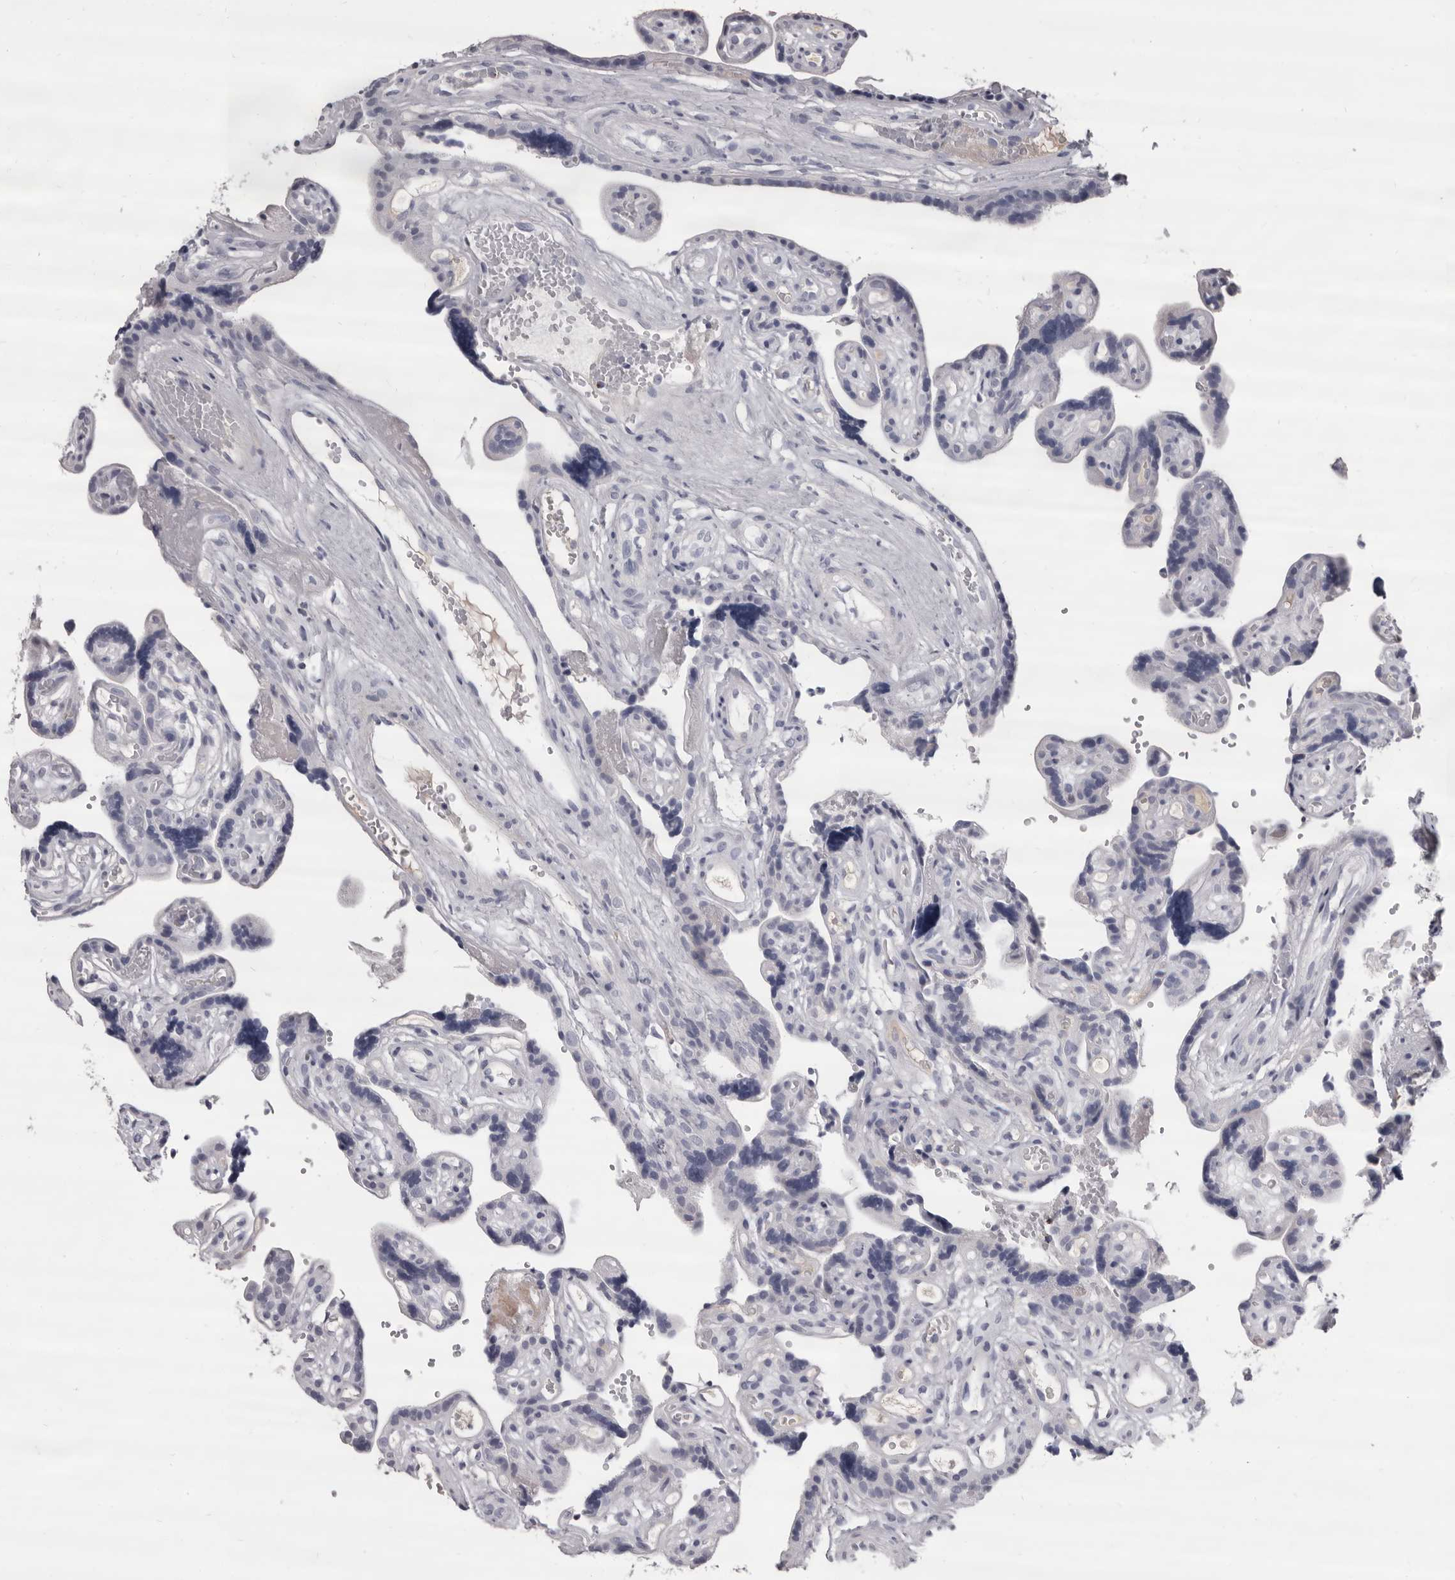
{"staining": {"intensity": "negative", "quantity": "none", "location": "none"}, "tissue": "placenta", "cell_type": "Decidual cells", "image_type": "normal", "snomed": [{"axis": "morphology", "description": "Normal tissue, NOS"}, {"axis": "topography", "description": "Placenta"}], "caption": "High power microscopy photomicrograph of an IHC histopathology image of normal placenta, revealing no significant expression in decidual cells.", "gene": "GZMH", "patient": {"sex": "female", "age": 30}}